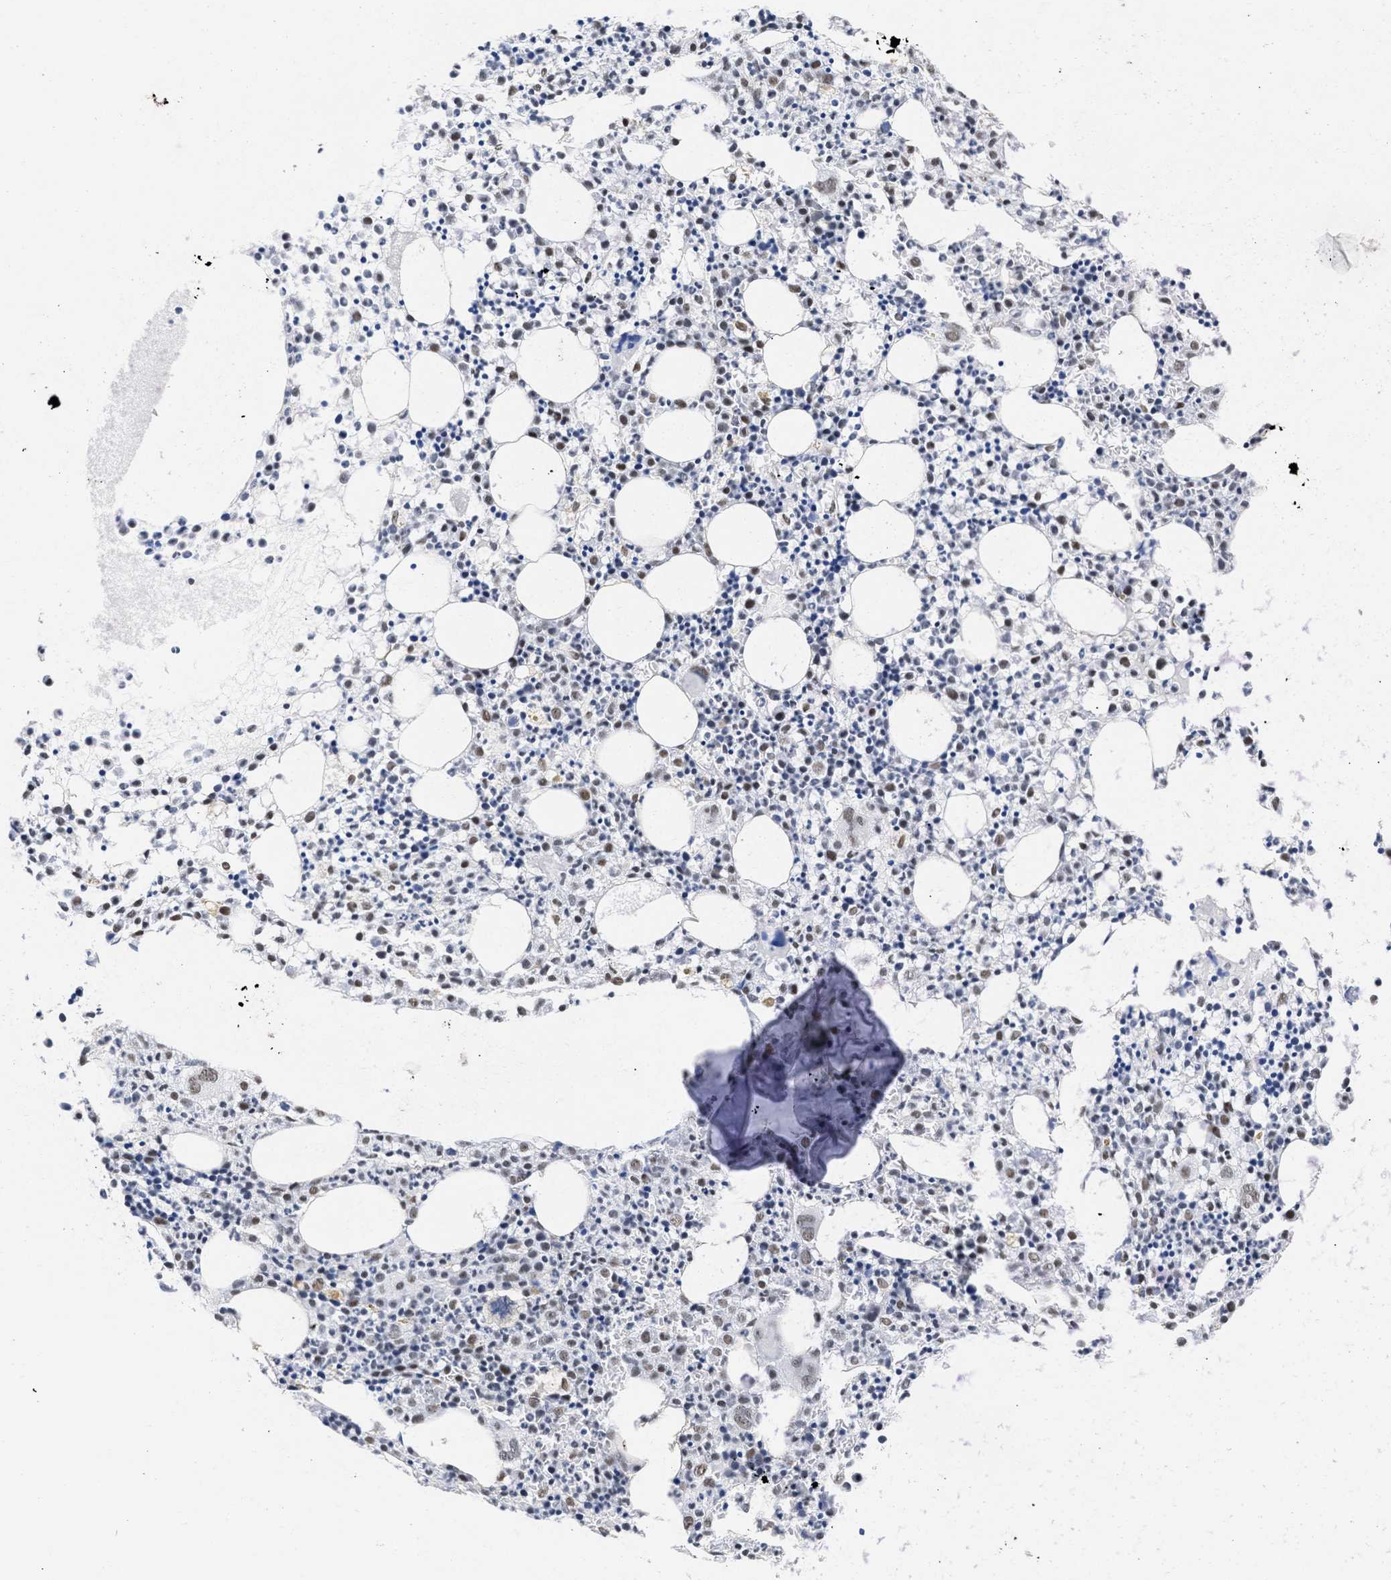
{"staining": {"intensity": "strong", "quantity": "25%-75%", "location": "nuclear"}, "tissue": "bone marrow", "cell_type": "Hematopoietic cells", "image_type": "normal", "snomed": [{"axis": "morphology", "description": "Normal tissue, NOS"}, {"axis": "morphology", "description": "Inflammation, NOS"}, {"axis": "topography", "description": "Bone marrow"}], "caption": "Protein expression analysis of normal bone marrow shows strong nuclear expression in about 25%-75% of hematopoietic cells.", "gene": "DDX41", "patient": {"sex": "male", "age": 25}}